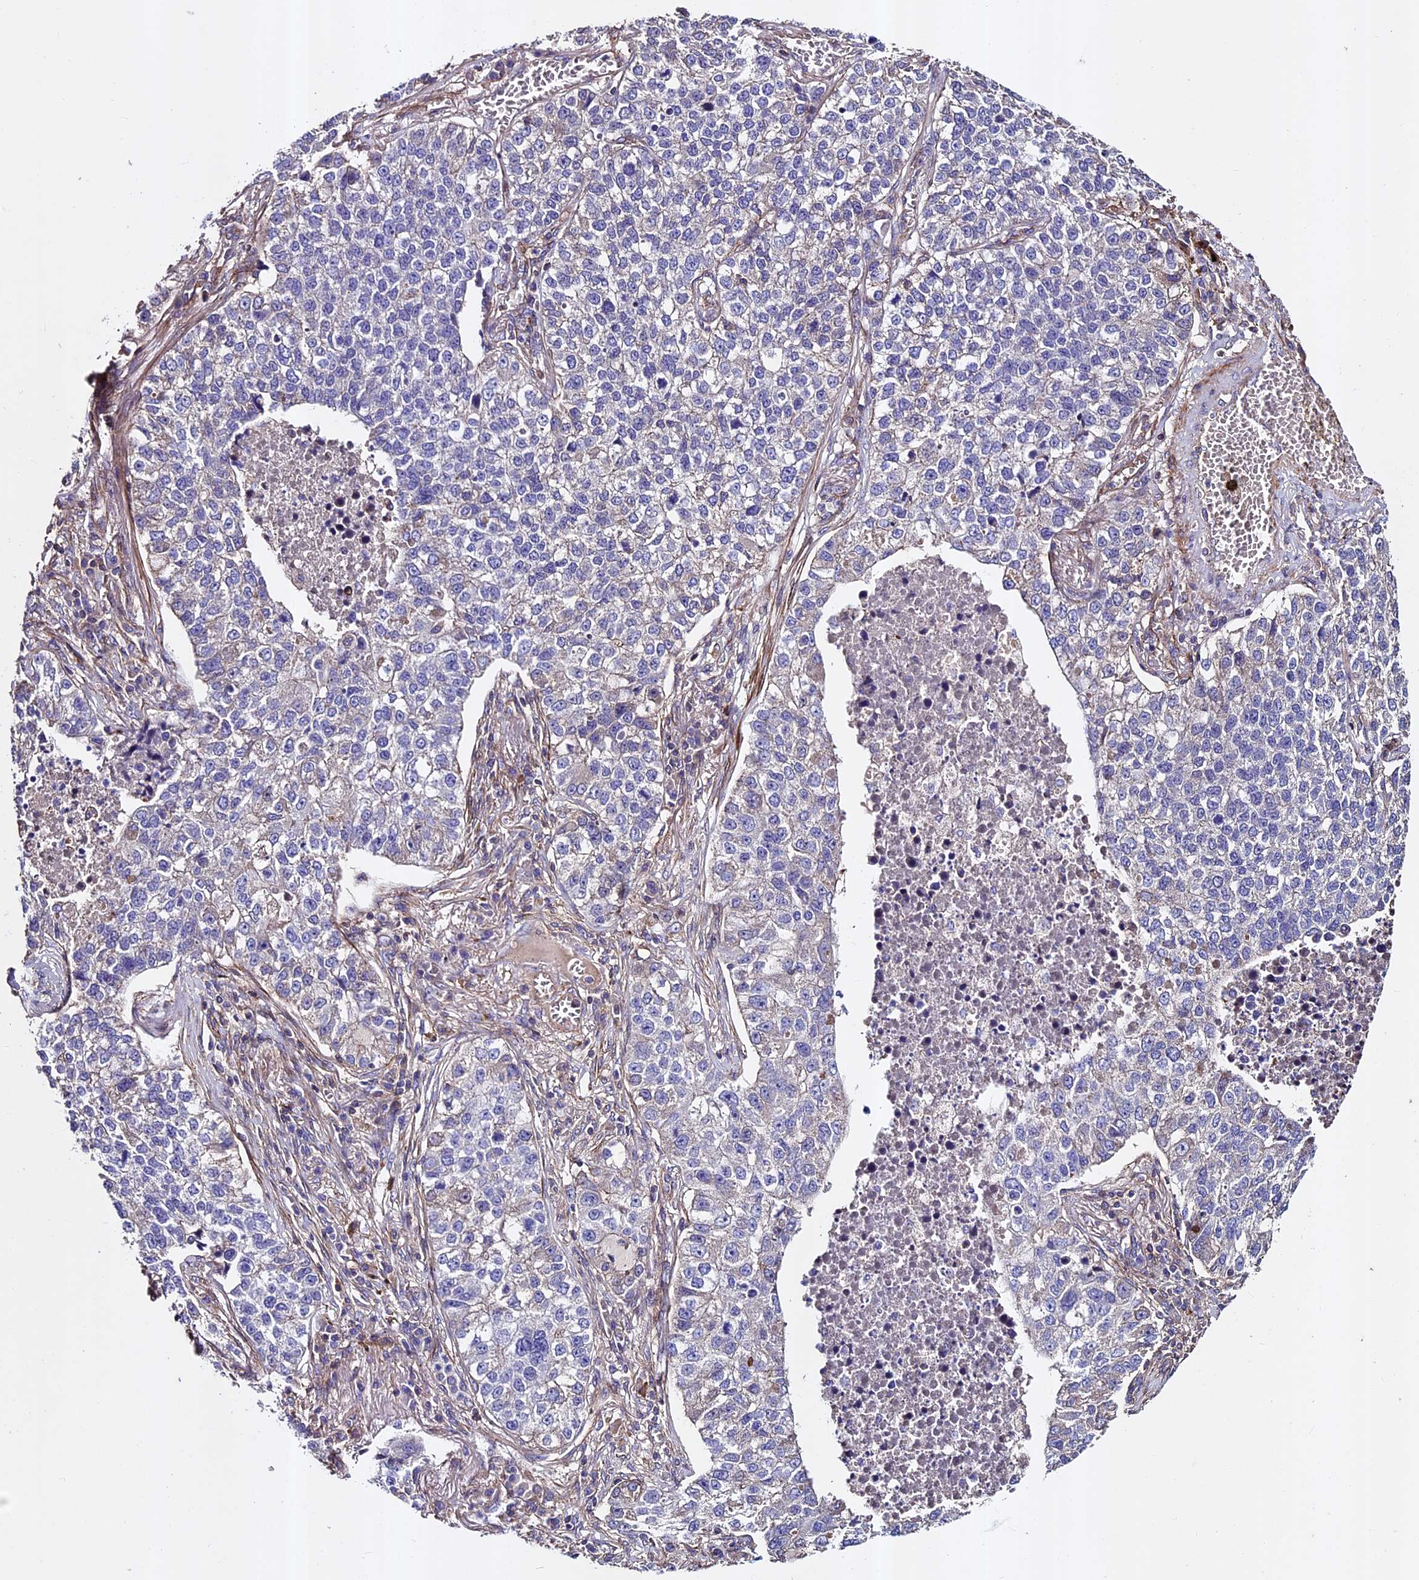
{"staining": {"intensity": "negative", "quantity": "none", "location": "none"}, "tissue": "lung cancer", "cell_type": "Tumor cells", "image_type": "cancer", "snomed": [{"axis": "morphology", "description": "Adenocarcinoma, NOS"}, {"axis": "topography", "description": "Lung"}], "caption": "This is an immunohistochemistry (IHC) micrograph of human lung cancer. There is no positivity in tumor cells.", "gene": "EVA1B", "patient": {"sex": "male", "age": 49}}